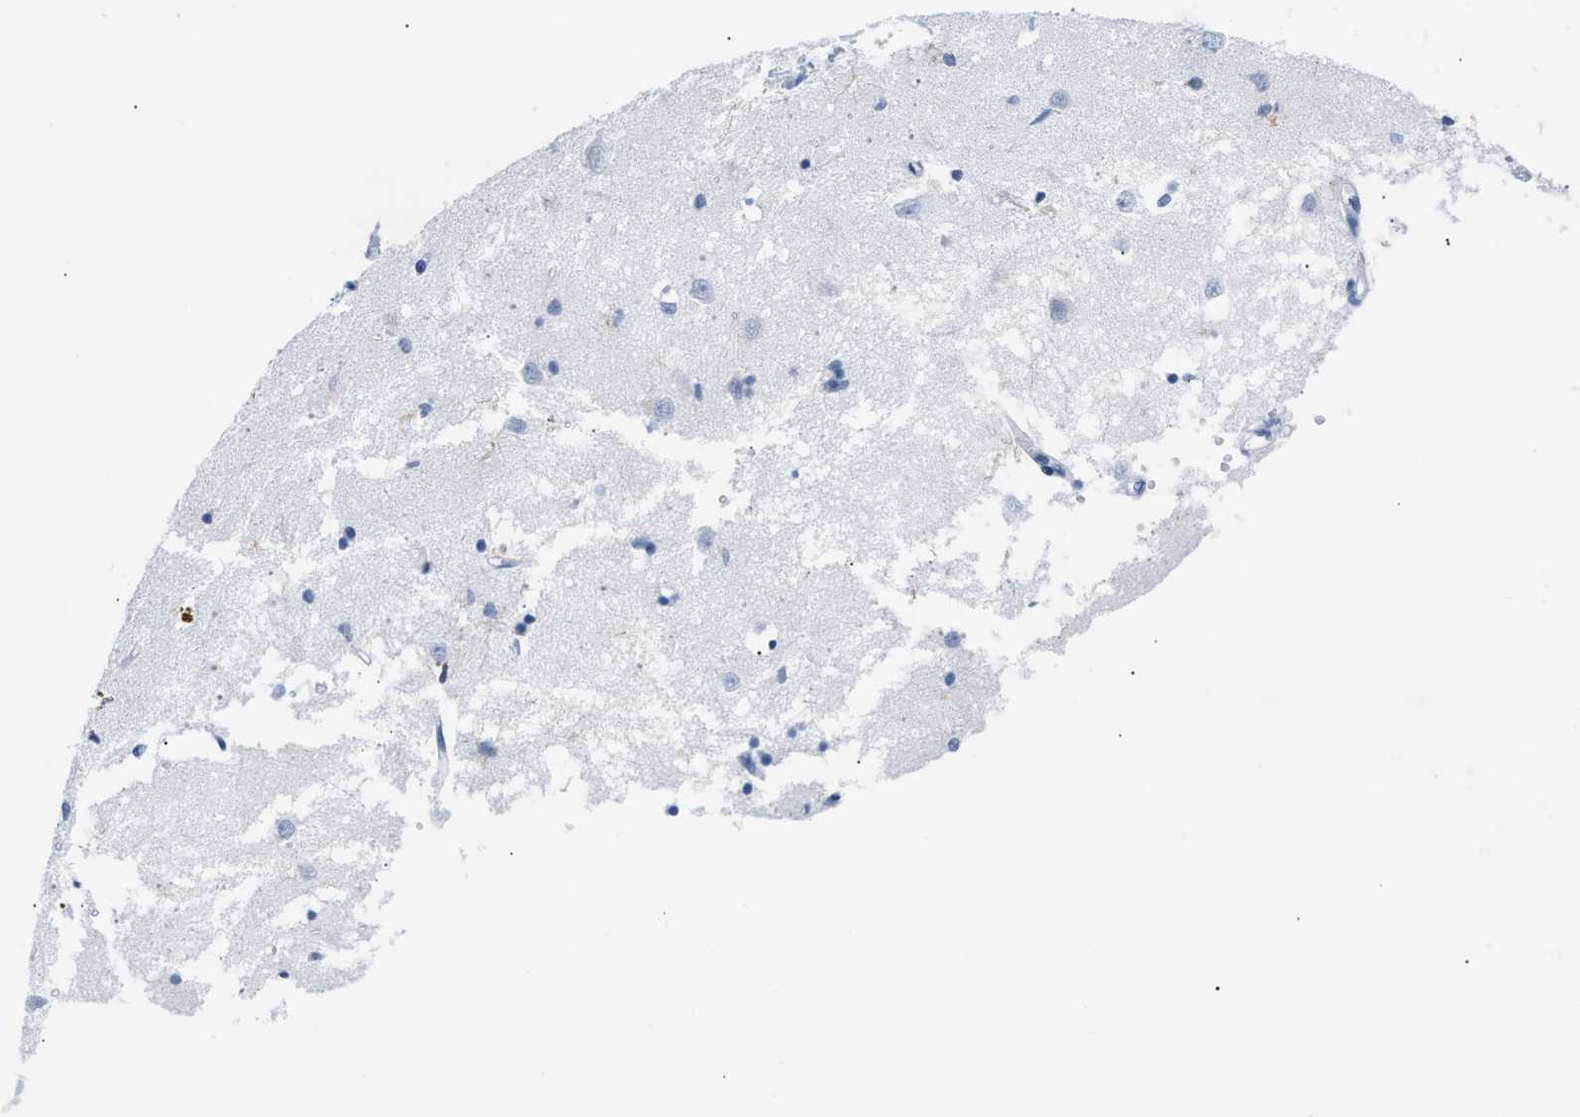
{"staining": {"intensity": "negative", "quantity": "none", "location": "none"}, "tissue": "caudate", "cell_type": "Glial cells", "image_type": "normal", "snomed": [{"axis": "morphology", "description": "Normal tissue, NOS"}, {"axis": "topography", "description": "Lateral ventricle wall"}], "caption": "The image shows no significant expression in glial cells of caudate.", "gene": "LCP1", "patient": {"sex": "female", "age": 19}}